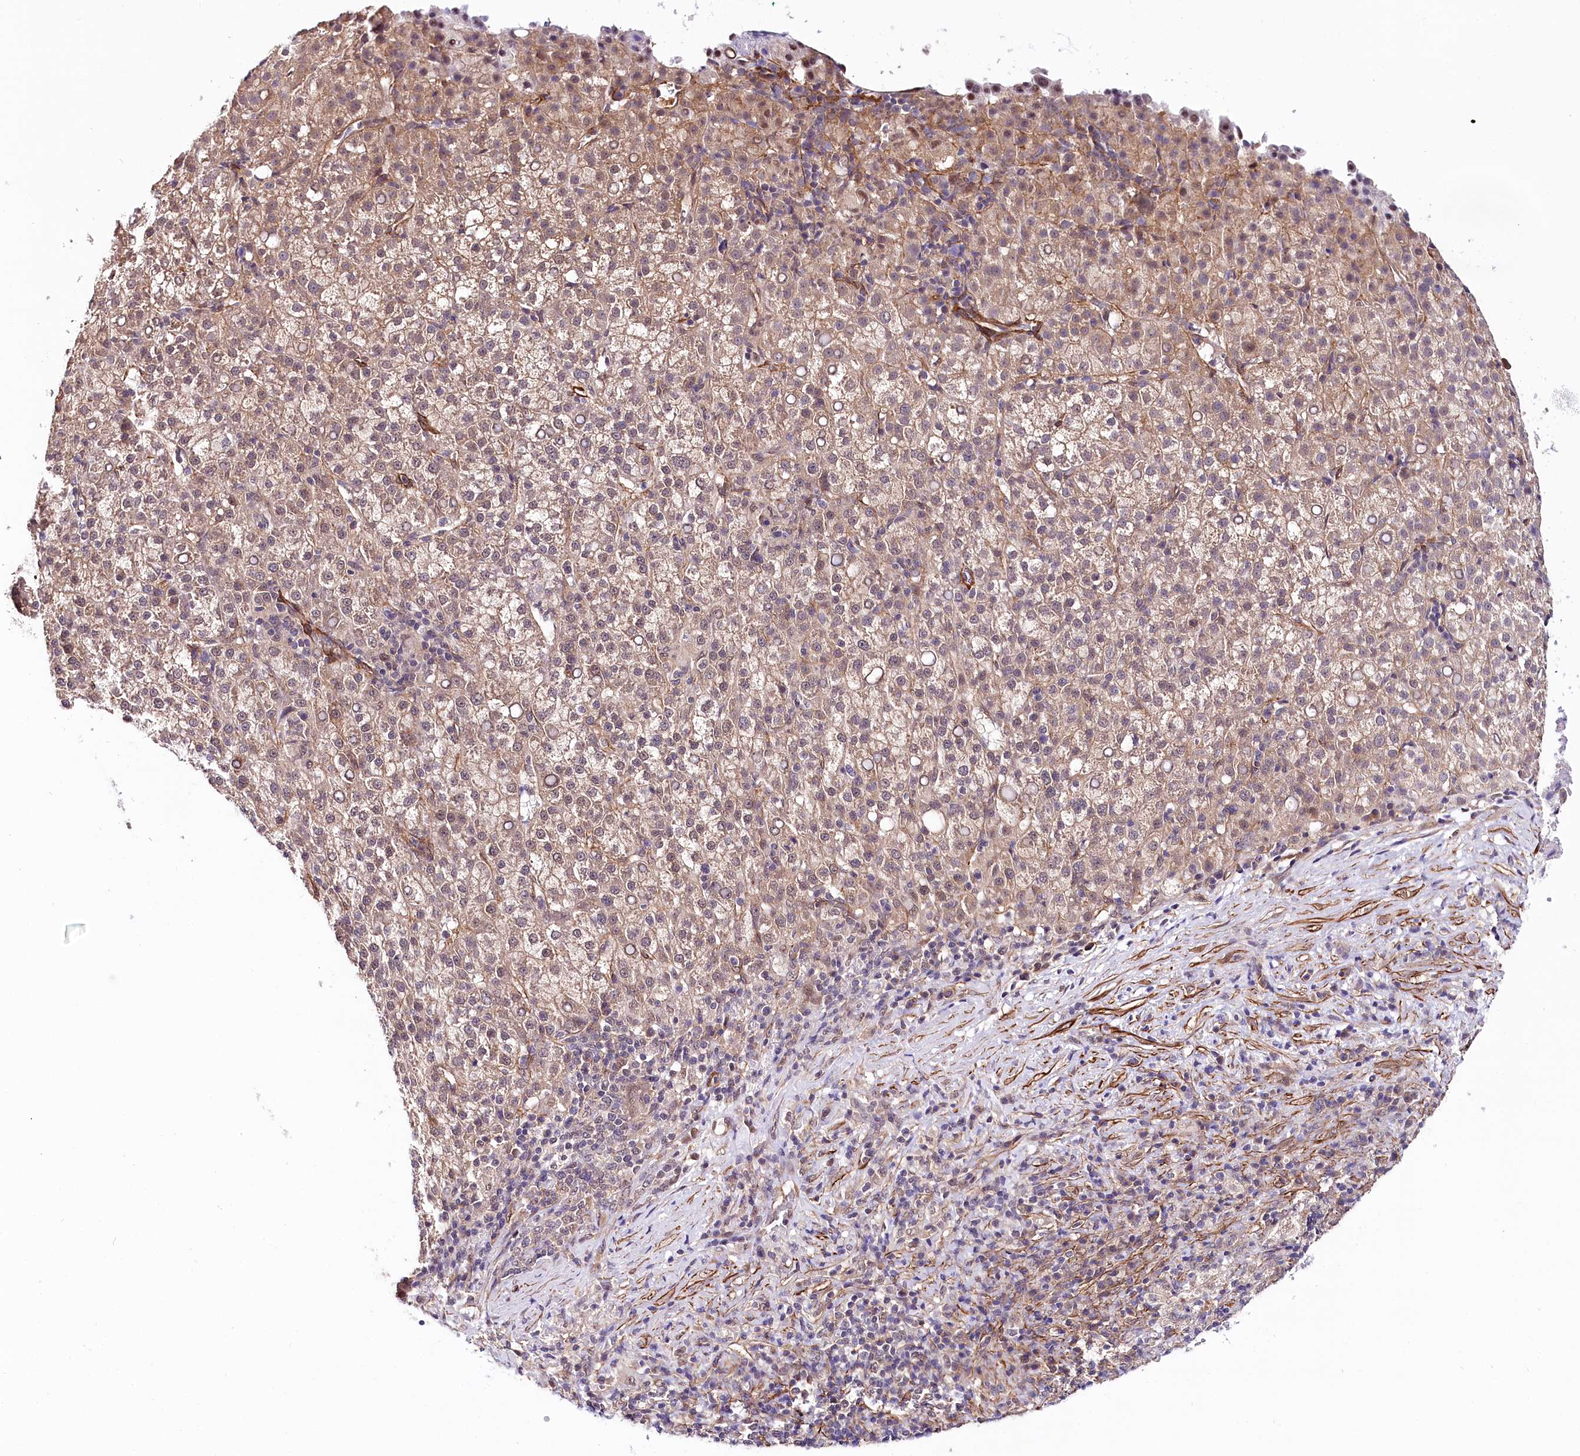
{"staining": {"intensity": "weak", "quantity": "25%-75%", "location": "cytoplasmic/membranous,nuclear"}, "tissue": "liver cancer", "cell_type": "Tumor cells", "image_type": "cancer", "snomed": [{"axis": "morphology", "description": "Carcinoma, Hepatocellular, NOS"}, {"axis": "topography", "description": "Liver"}], "caption": "DAB (3,3'-diaminobenzidine) immunohistochemical staining of human hepatocellular carcinoma (liver) reveals weak cytoplasmic/membranous and nuclear protein expression in about 25%-75% of tumor cells.", "gene": "PPP2R5B", "patient": {"sex": "female", "age": 58}}